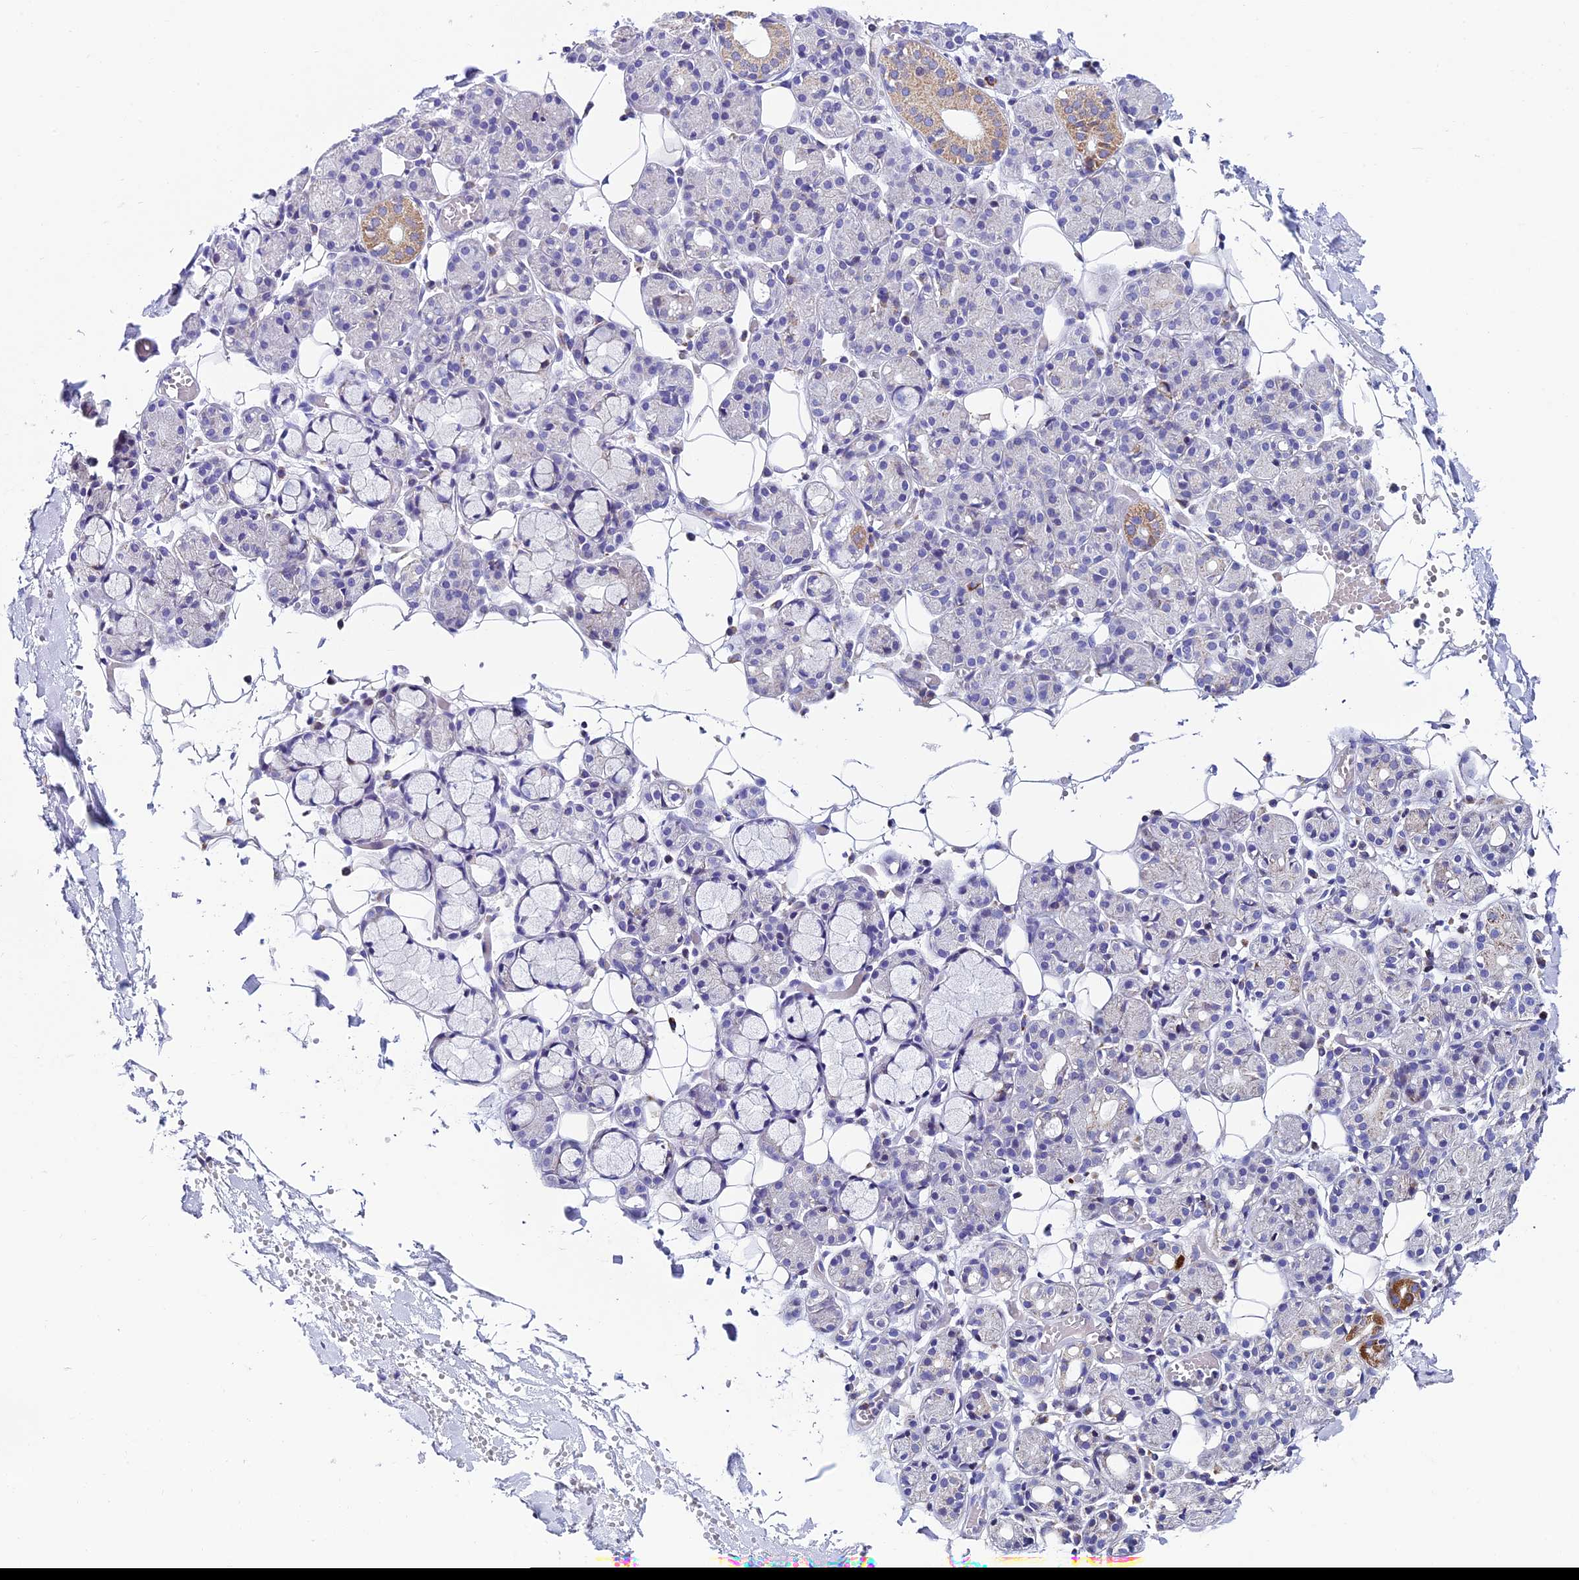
{"staining": {"intensity": "weak", "quantity": "<25%", "location": "cytoplasmic/membranous"}, "tissue": "salivary gland", "cell_type": "Glandular cells", "image_type": "normal", "snomed": [{"axis": "morphology", "description": "Normal tissue, NOS"}, {"axis": "topography", "description": "Salivary gland"}], "caption": "This photomicrograph is of unremarkable salivary gland stained with IHC to label a protein in brown with the nuclei are counter-stained blue. There is no positivity in glandular cells. Nuclei are stained in blue.", "gene": "REEP4", "patient": {"sex": "male", "age": 63}}